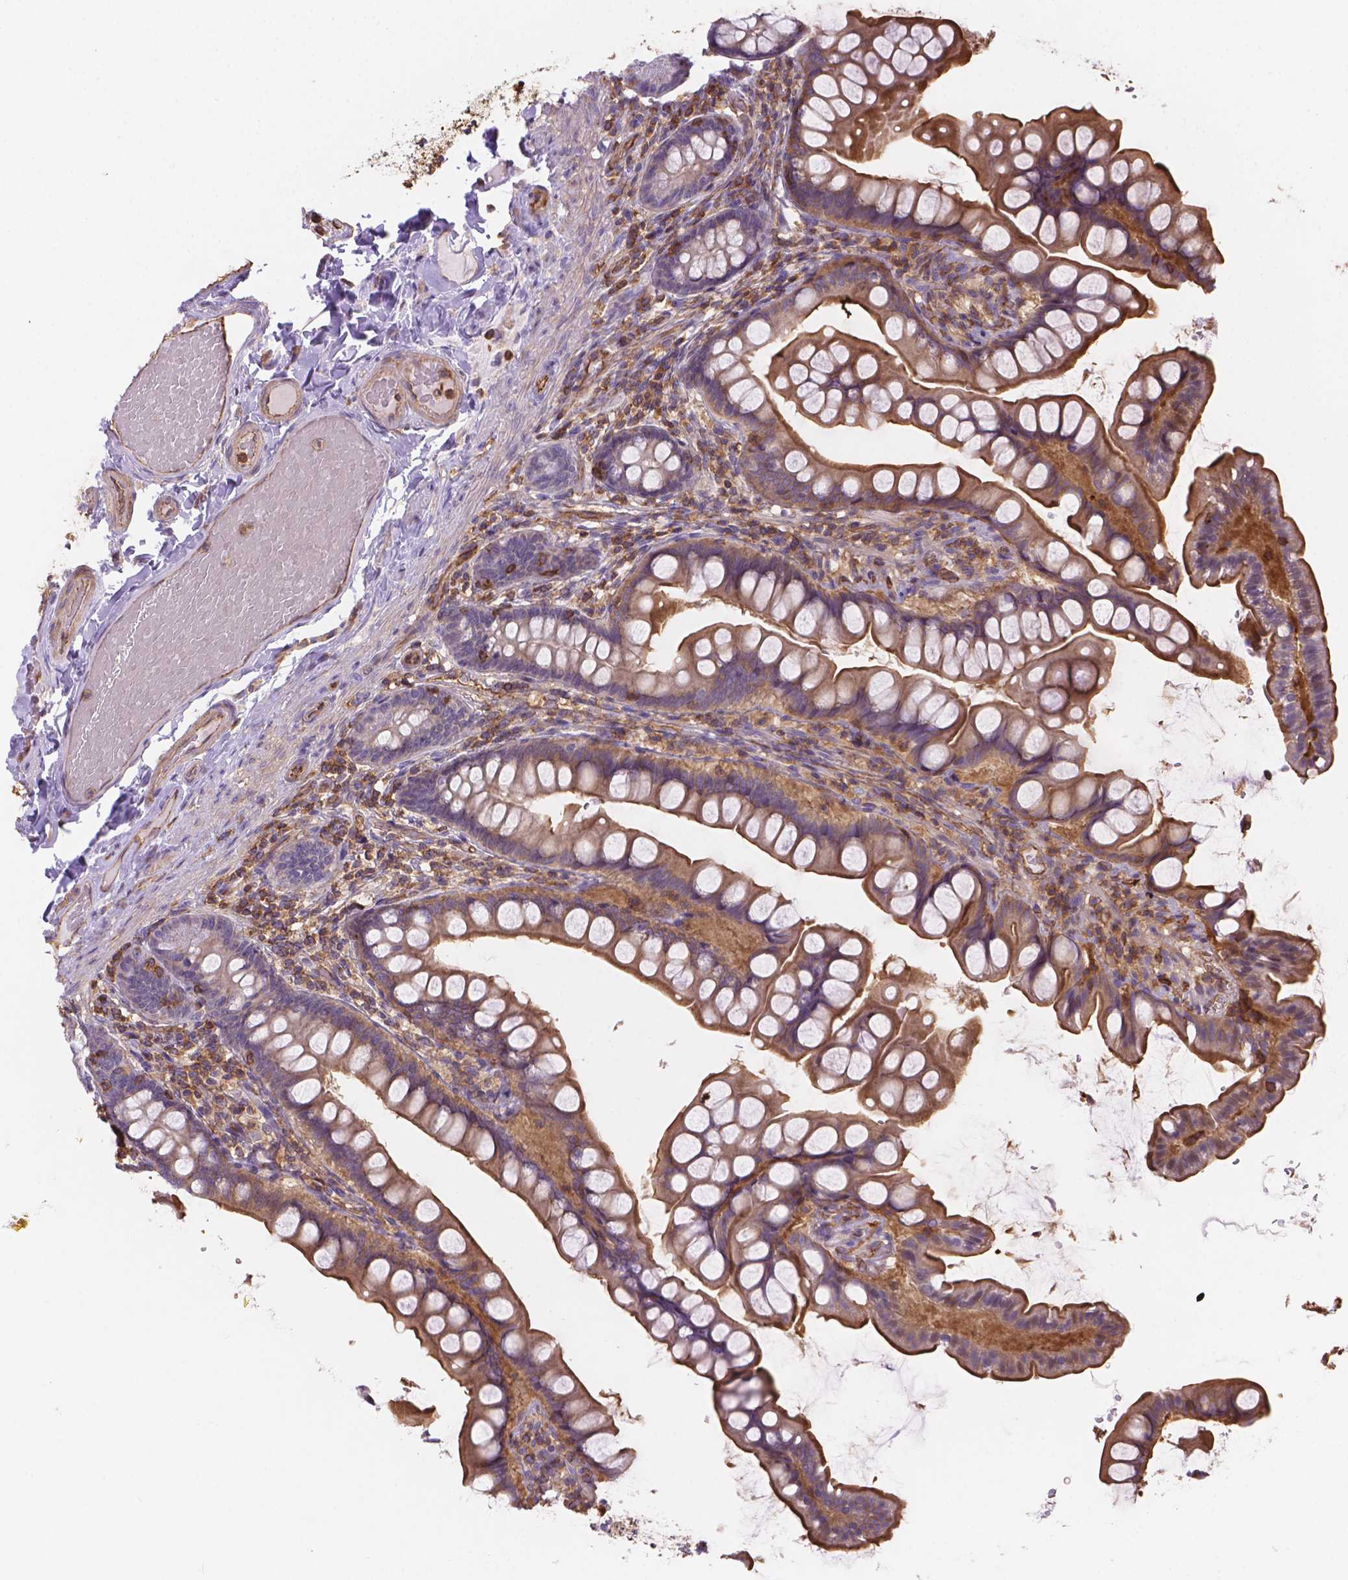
{"staining": {"intensity": "moderate", "quantity": "25%-75%", "location": "cytoplasmic/membranous"}, "tissue": "small intestine", "cell_type": "Glandular cells", "image_type": "normal", "snomed": [{"axis": "morphology", "description": "Normal tissue, NOS"}, {"axis": "topography", "description": "Small intestine"}], "caption": "Protein staining displays moderate cytoplasmic/membranous positivity in approximately 25%-75% of glandular cells in normal small intestine.", "gene": "DMWD", "patient": {"sex": "male", "age": 70}}